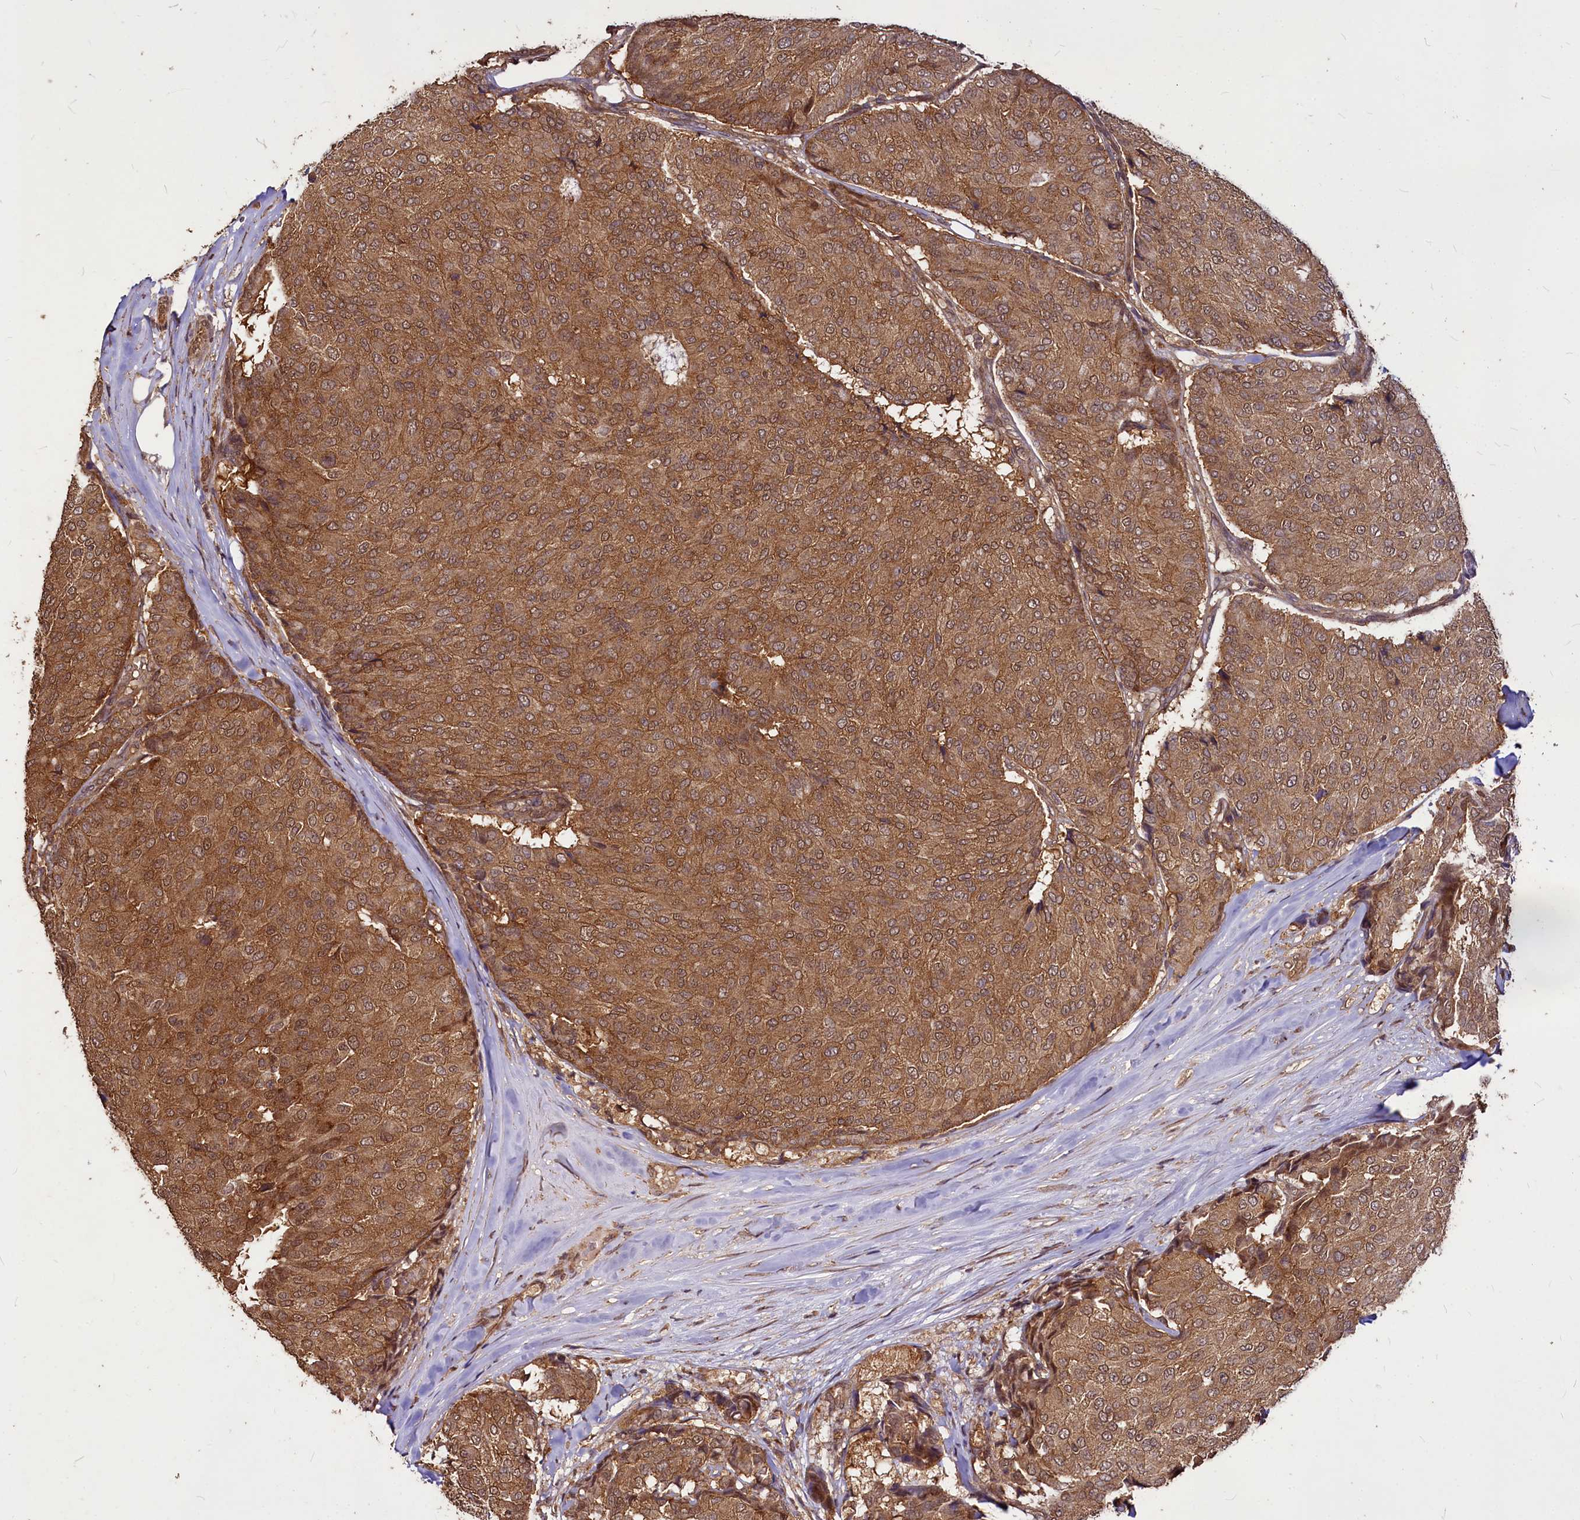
{"staining": {"intensity": "moderate", "quantity": ">75%", "location": "cytoplasmic/membranous"}, "tissue": "breast cancer", "cell_type": "Tumor cells", "image_type": "cancer", "snomed": [{"axis": "morphology", "description": "Duct carcinoma"}, {"axis": "topography", "description": "Breast"}], "caption": "Infiltrating ductal carcinoma (breast) tissue exhibits moderate cytoplasmic/membranous expression in approximately >75% of tumor cells", "gene": "VPS51", "patient": {"sex": "female", "age": 75}}